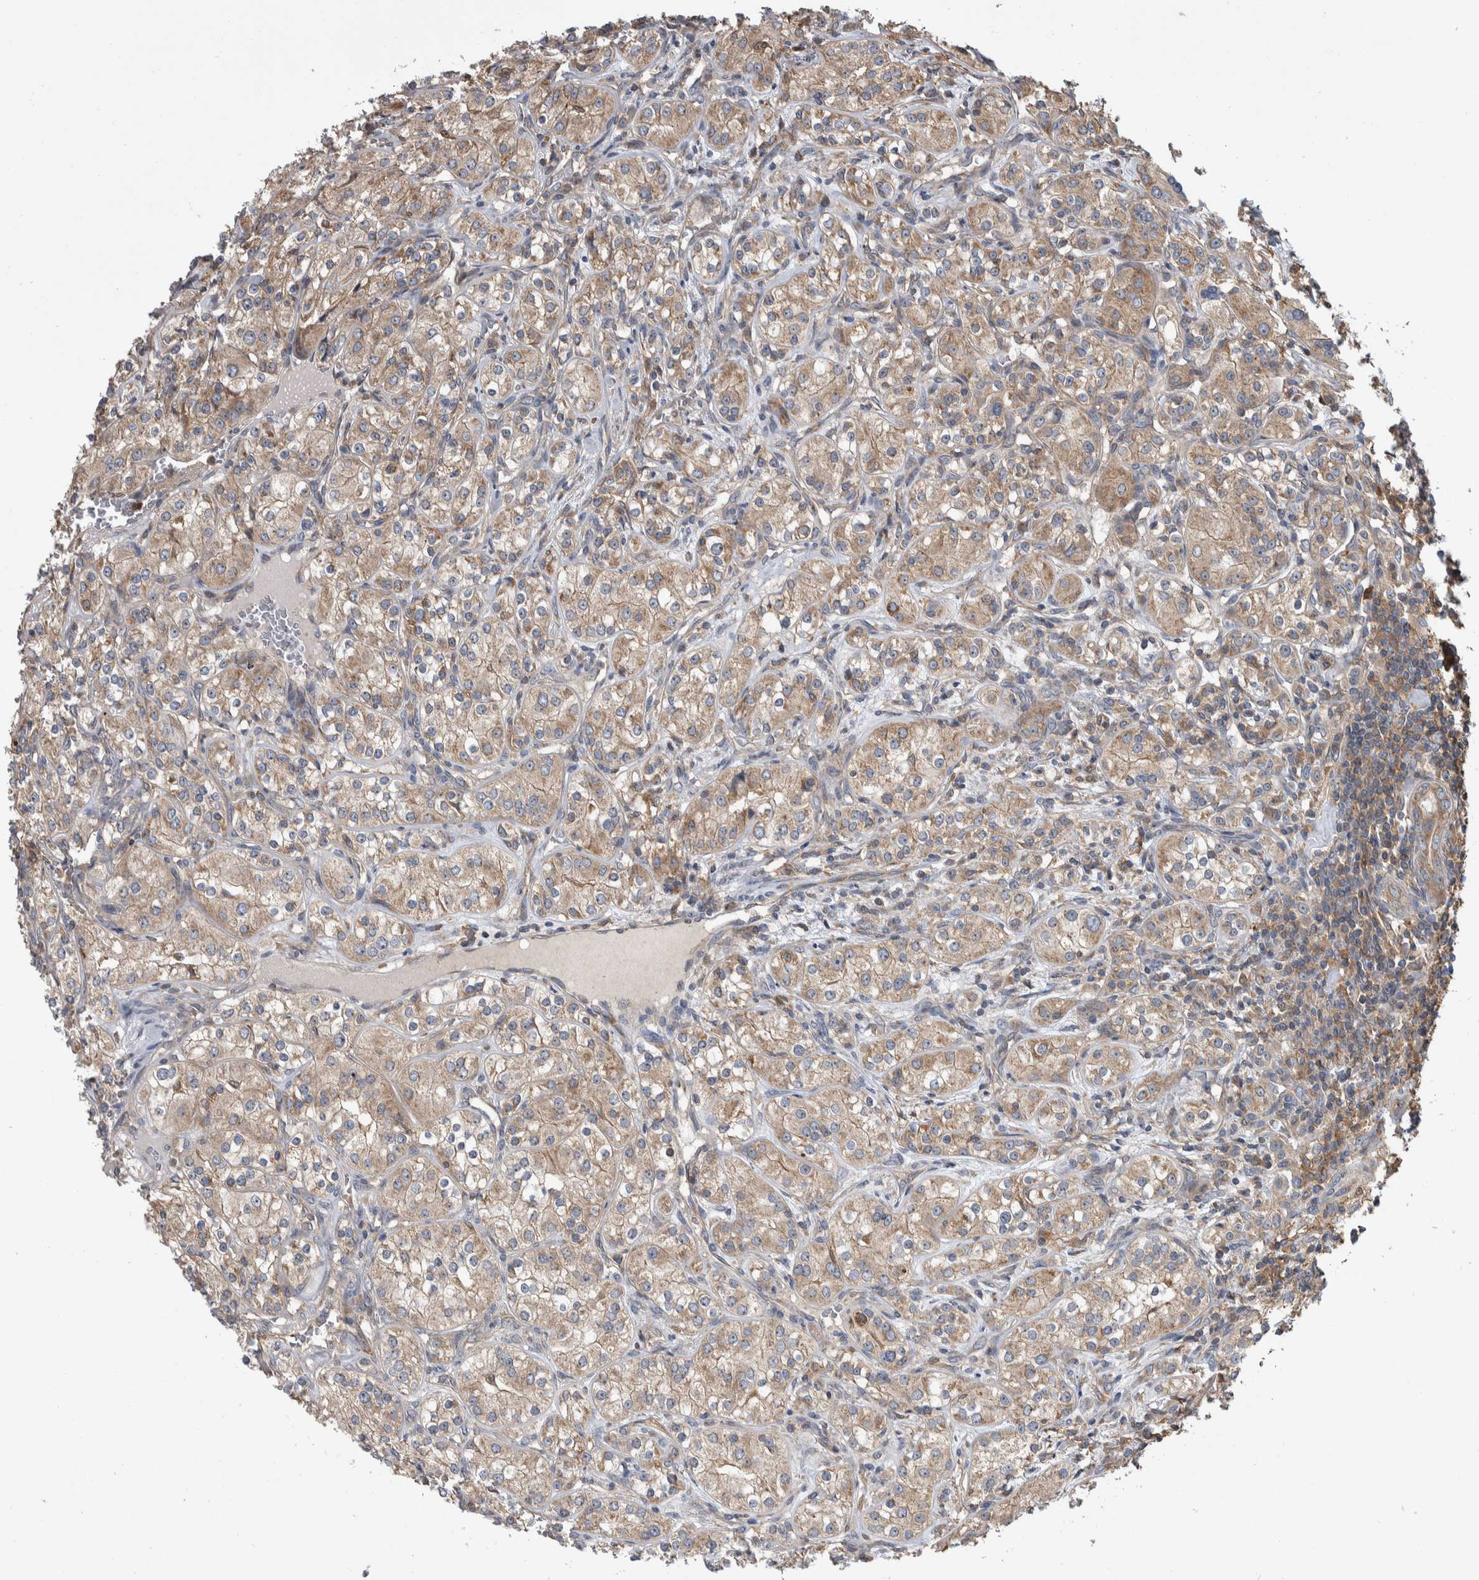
{"staining": {"intensity": "weak", "quantity": ">75%", "location": "cytoplasmic/membranous"}, "tissue": "renal cancer", "cell_type": "Tumor cells", "image_type": "cancer", "snomed": [{"axis": "morphology", "description": "Adenocarcinoma, NOS"}, {"axis": "topography", "description": "Kidney"}], "caption": "Immunohistochemistry photomicrograph of renal adenocarcinoma stained for a protein (brown), which shows low levels of weak cytoplasmic/membranous positivity in approximately >75% of tumor cells.", "gene": "SDCBP", "patient": {"sex": "male", "age": 77}}